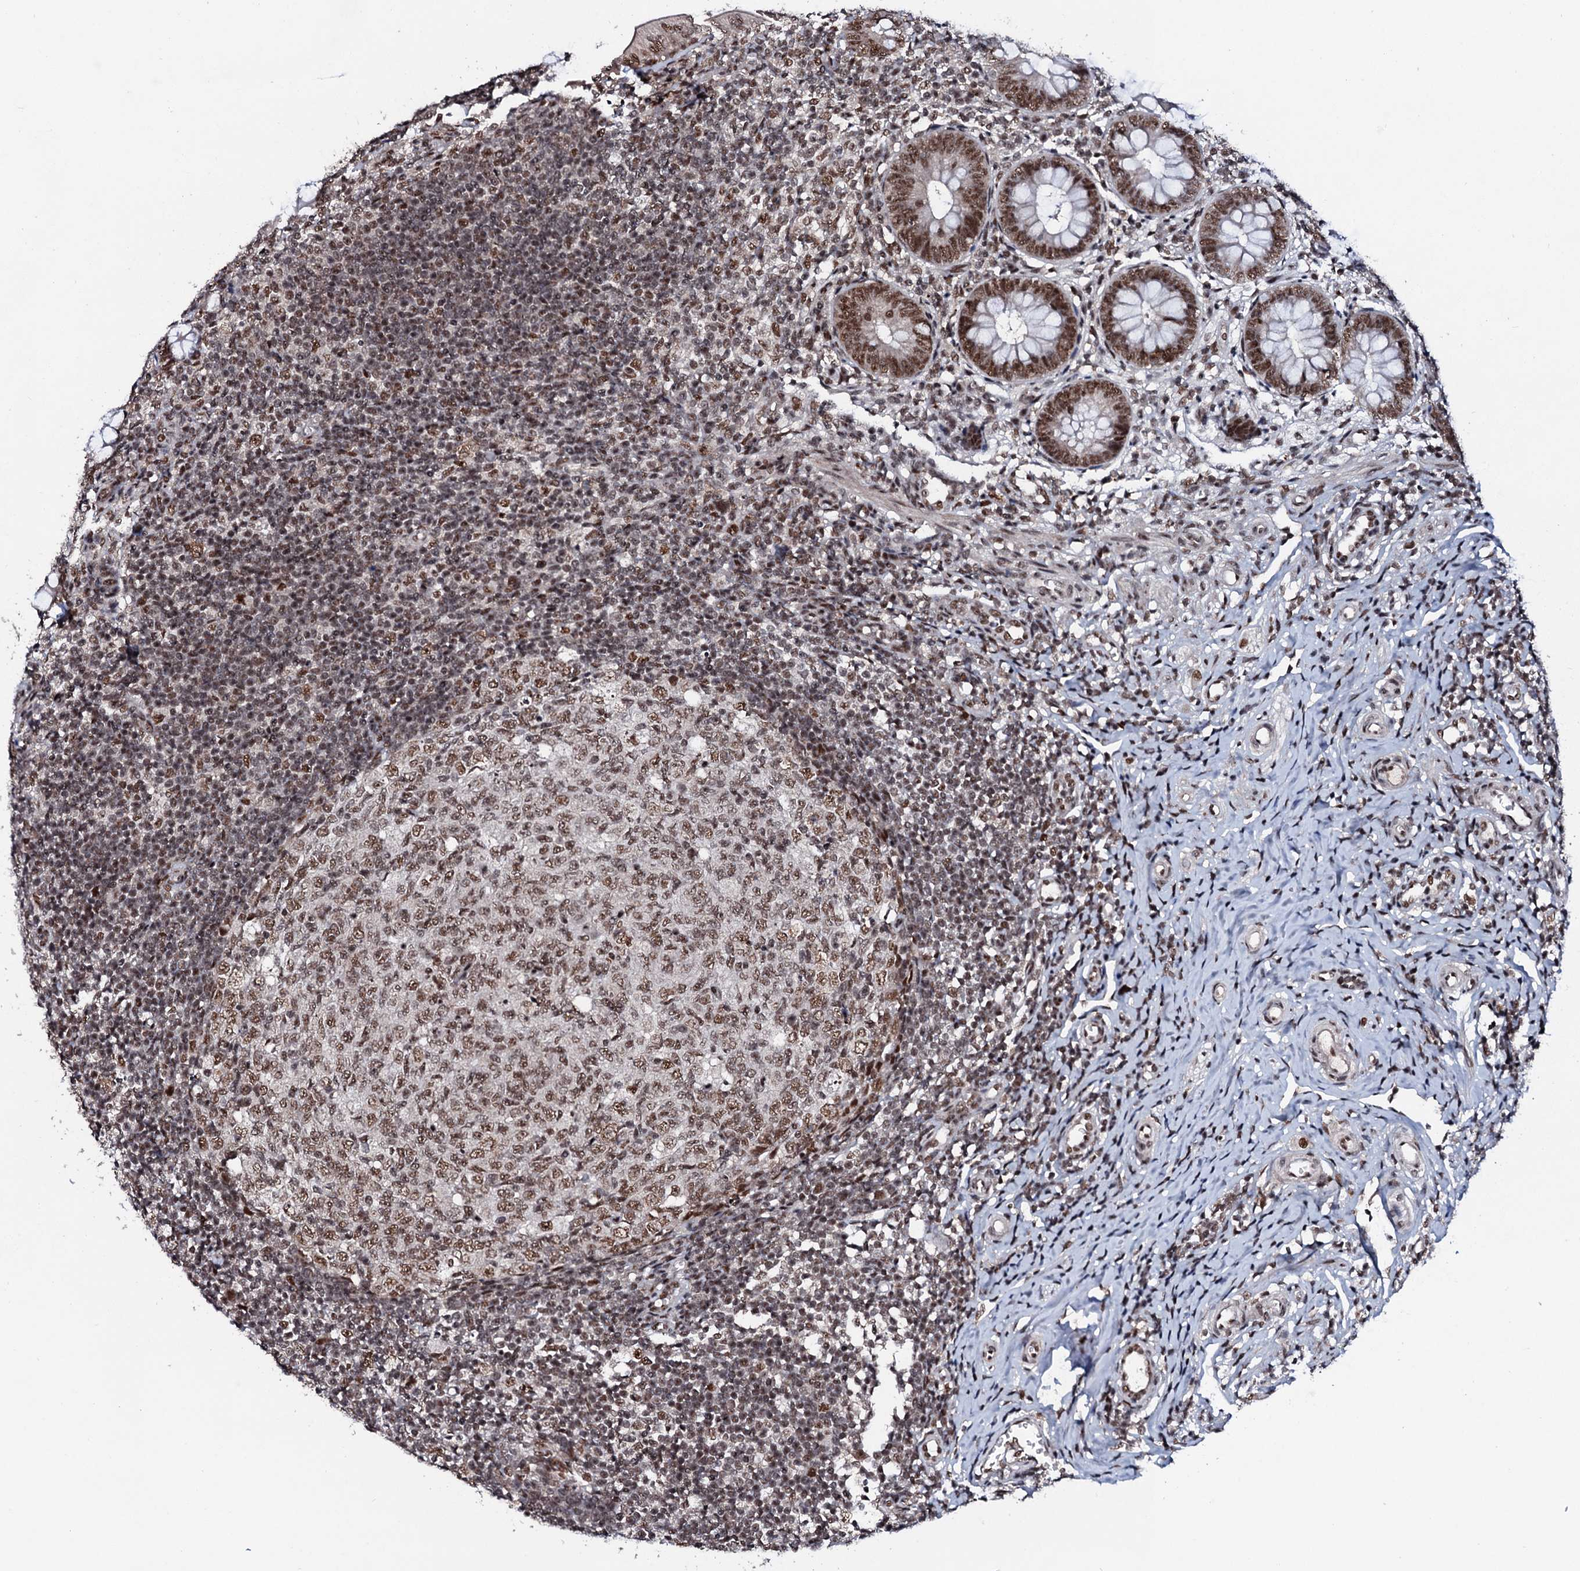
{"staining": {"intensity": "strong", "quantity": ">75%", "location": "nuclear"}, "tissue": "appendix", "cell_type": "Glandular cells", "image_type": "normal", "snomed": [{"axis": "morphology", "description": "Normal tissue, NOS"}, {"axis": "topography", "description": "Appendix"}], "caption": "Strong nuclear staining is present in approximately >75% of glandular cells in normal appendix.", "gene": "PRPF18", "patient": {"sex": "male", "age": 14}}